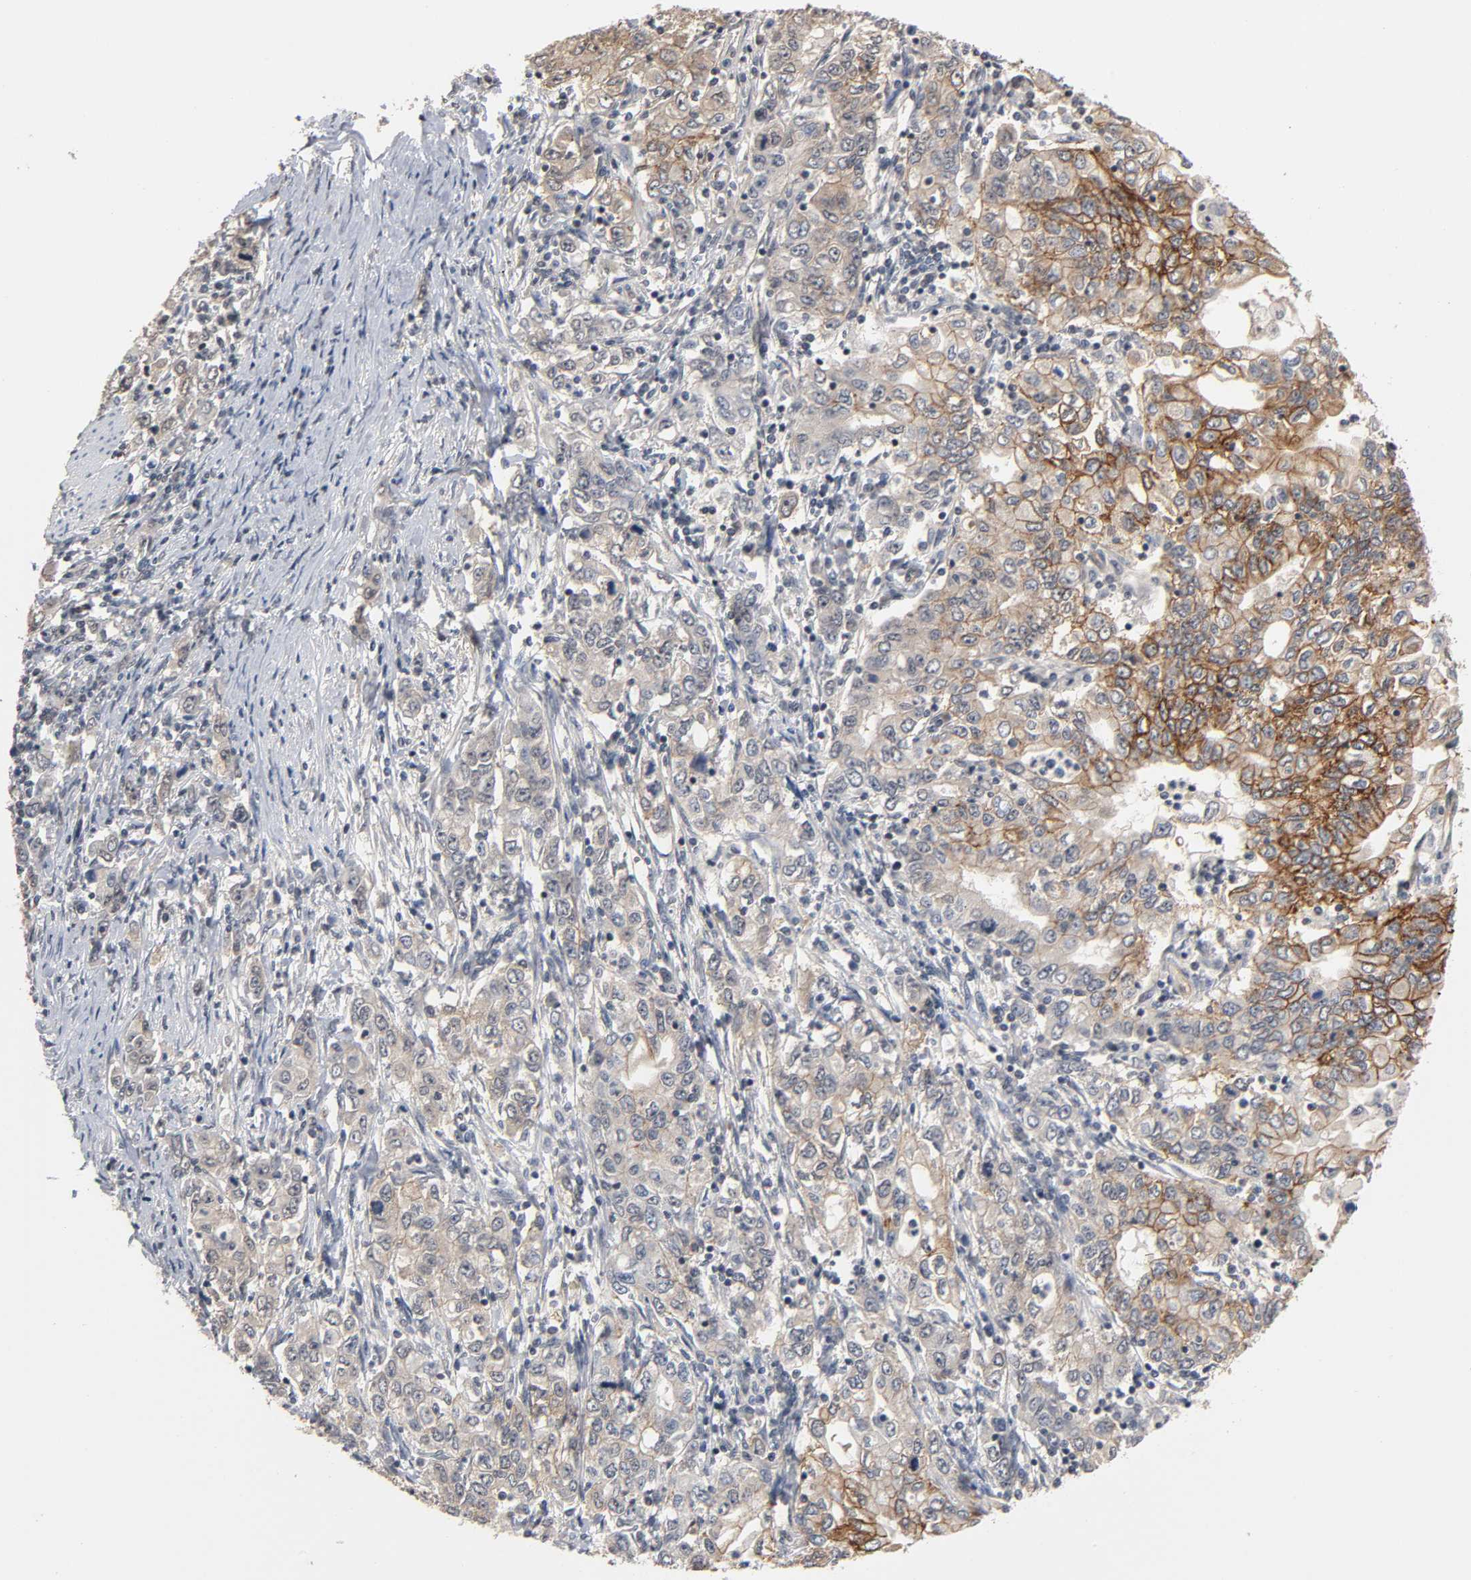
{"staining": {"intensity": "strong", "quantity": ">75%", "location": "cytoplasmic/membranous"}, "tissue": "stomach cancer", "cell_type": "Tumor cells", "image_type": "cancer", "snomed": [{"axis": "morphology", "description": "Adenocarcinoma, NOS"}, {"axis": "topography", "description": "Stomach, lower"}], "caption": "This micrograph demonstrates adenocarcinoma (stomach) stained with IHC to label a protein in brown. The cytoplasmic/membranous of tumor cells show strong positivity for the protein. Nuclei are counter-stained blue.", "gene": "HTR1E", "patient": {"sex": "female", "age": 72}}